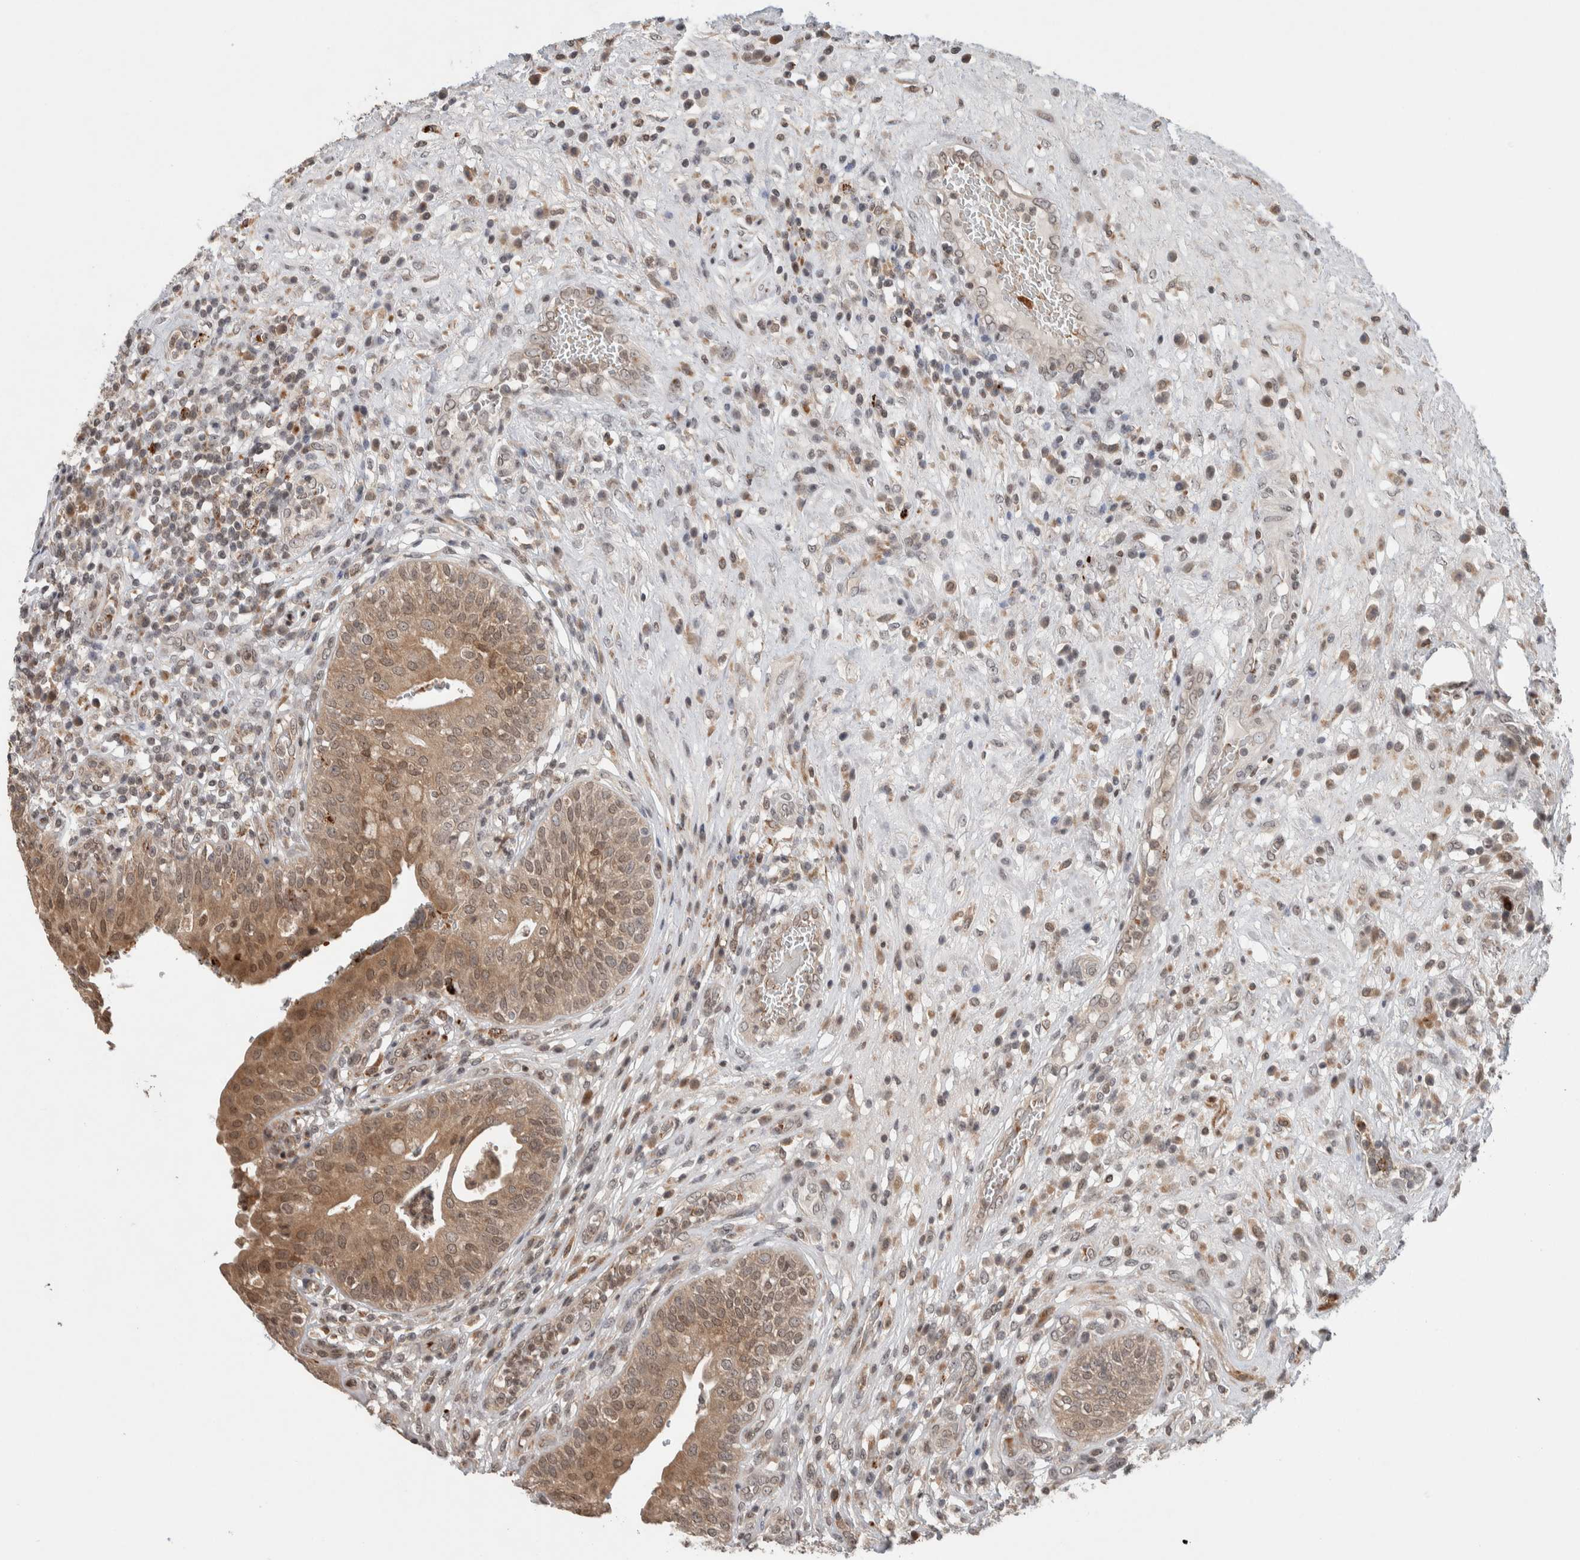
{"staining": {"intensity": "moderate", "quantity": ">75%", "location": "cytoplasmic/membranous,nuclear"}, "tissue": "urinary bladder", "cell_type": "Urothelial cells", "image_type": "normal", "snomed": [{"axis": "morphology", "description": "Normal tissue, NOS"}, {"axis": "topography", "description": "Urinary bladder"}], "caption": "Protein staining by IHC exhibits moderate cytoplasmic/membranous,nuclear expression in about >75% of urothelial cells in unremarkable urinary bladder. The staining is performed using DAB (3,3'-diaminobenzidine) brown chromogen to label protein expression. The nuclei are counter-stained blue using hematoxylin.", "gene": "KCNK1", "patient": {"sex": "female", "age": 62}}